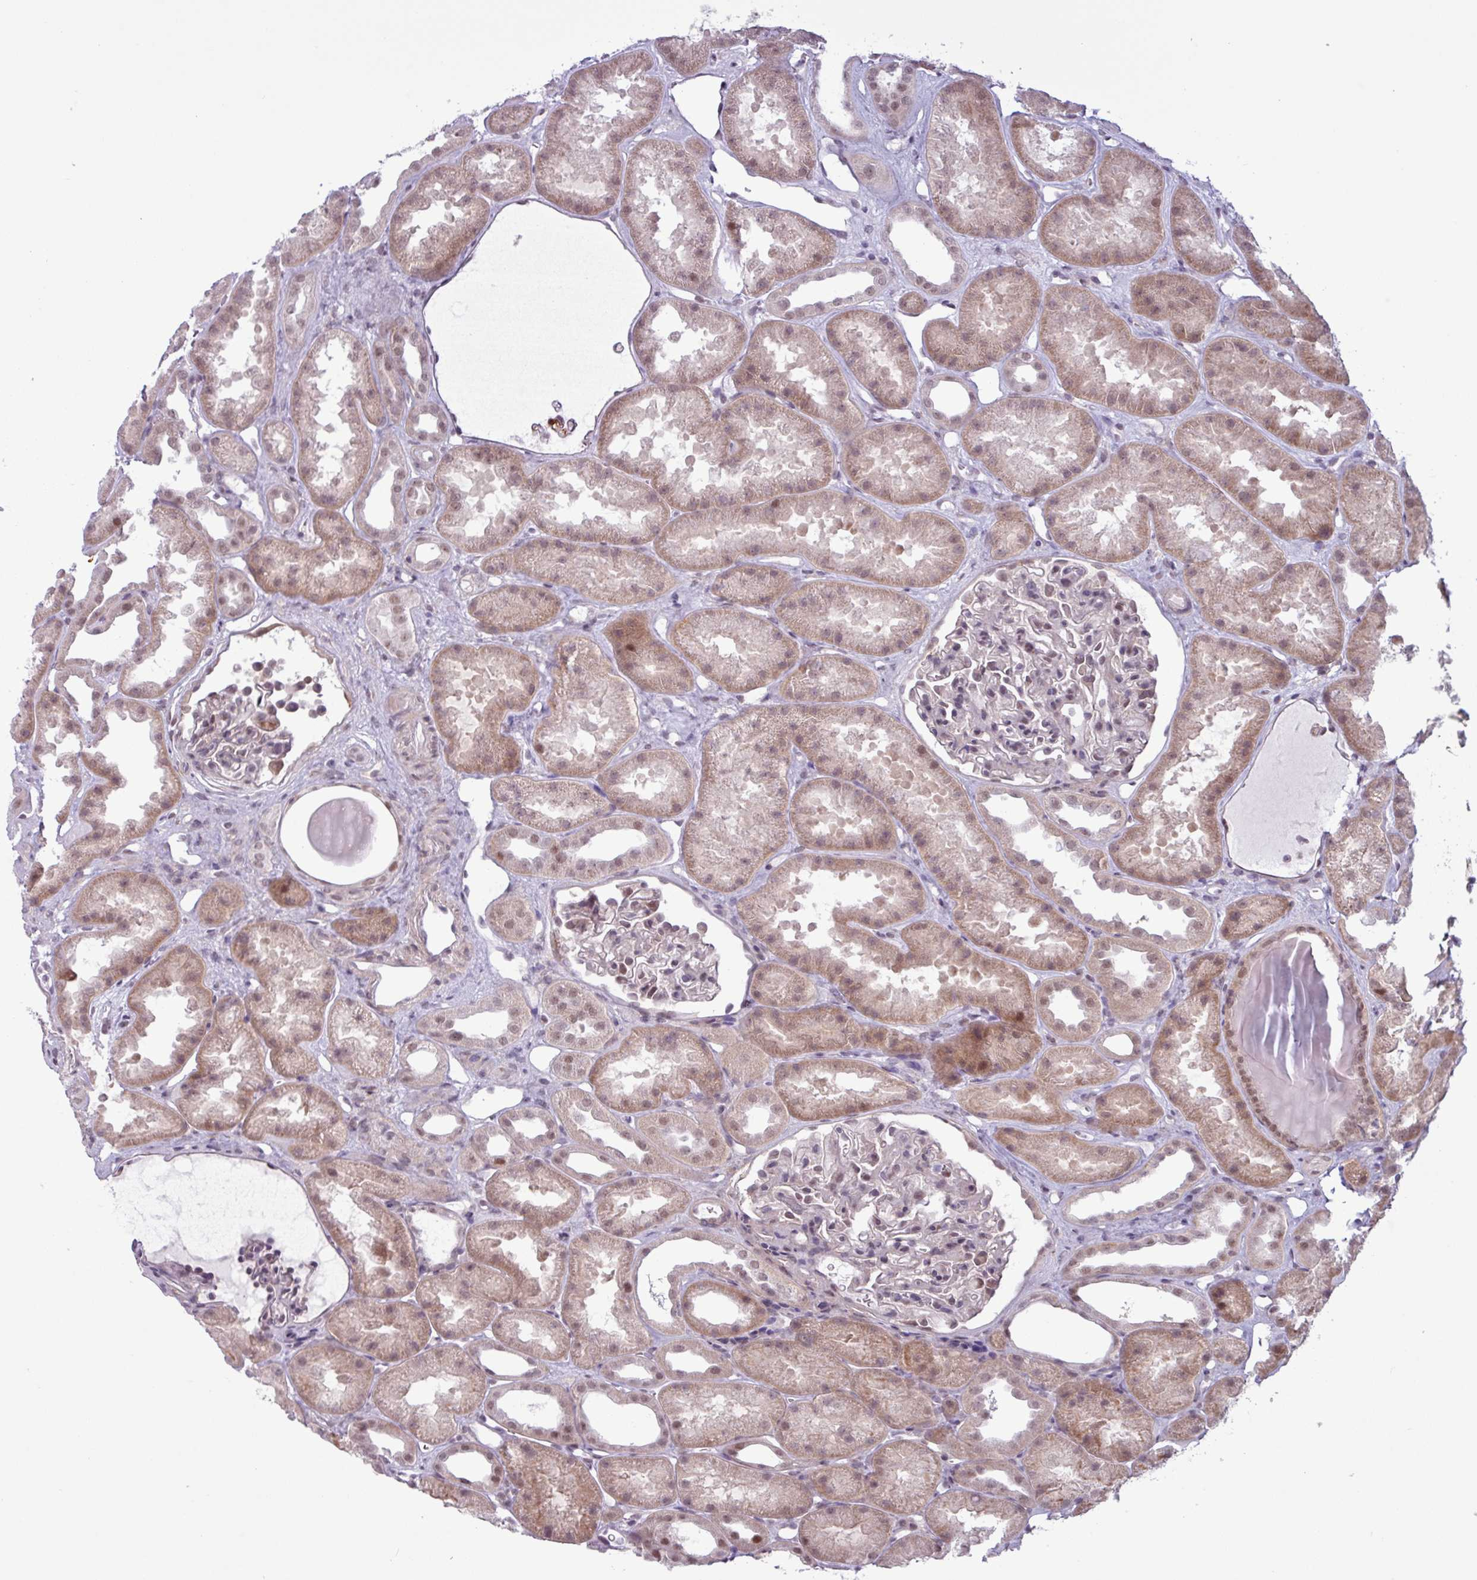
{"staining": {"intensity": "moderate", "quantity": ">75%", "location": "nuclear"}, "tissue": "kidney", "cell_type": "Cells in glomeruli", "image_type": "normal", "snomed": [{"axis": "morphology", "description": "Normal tissue, NOS"}, {"axis": "topography", "description": "Kidney"}], "caption": "Immunohistochemical staining of normal human kidney demonstrates >75% levels of moderate nuclear protein positivity in about >75% of cells in glomeruli.", "gene": "NOTCH2", "patient": {"sex": "male", "age": 61}}